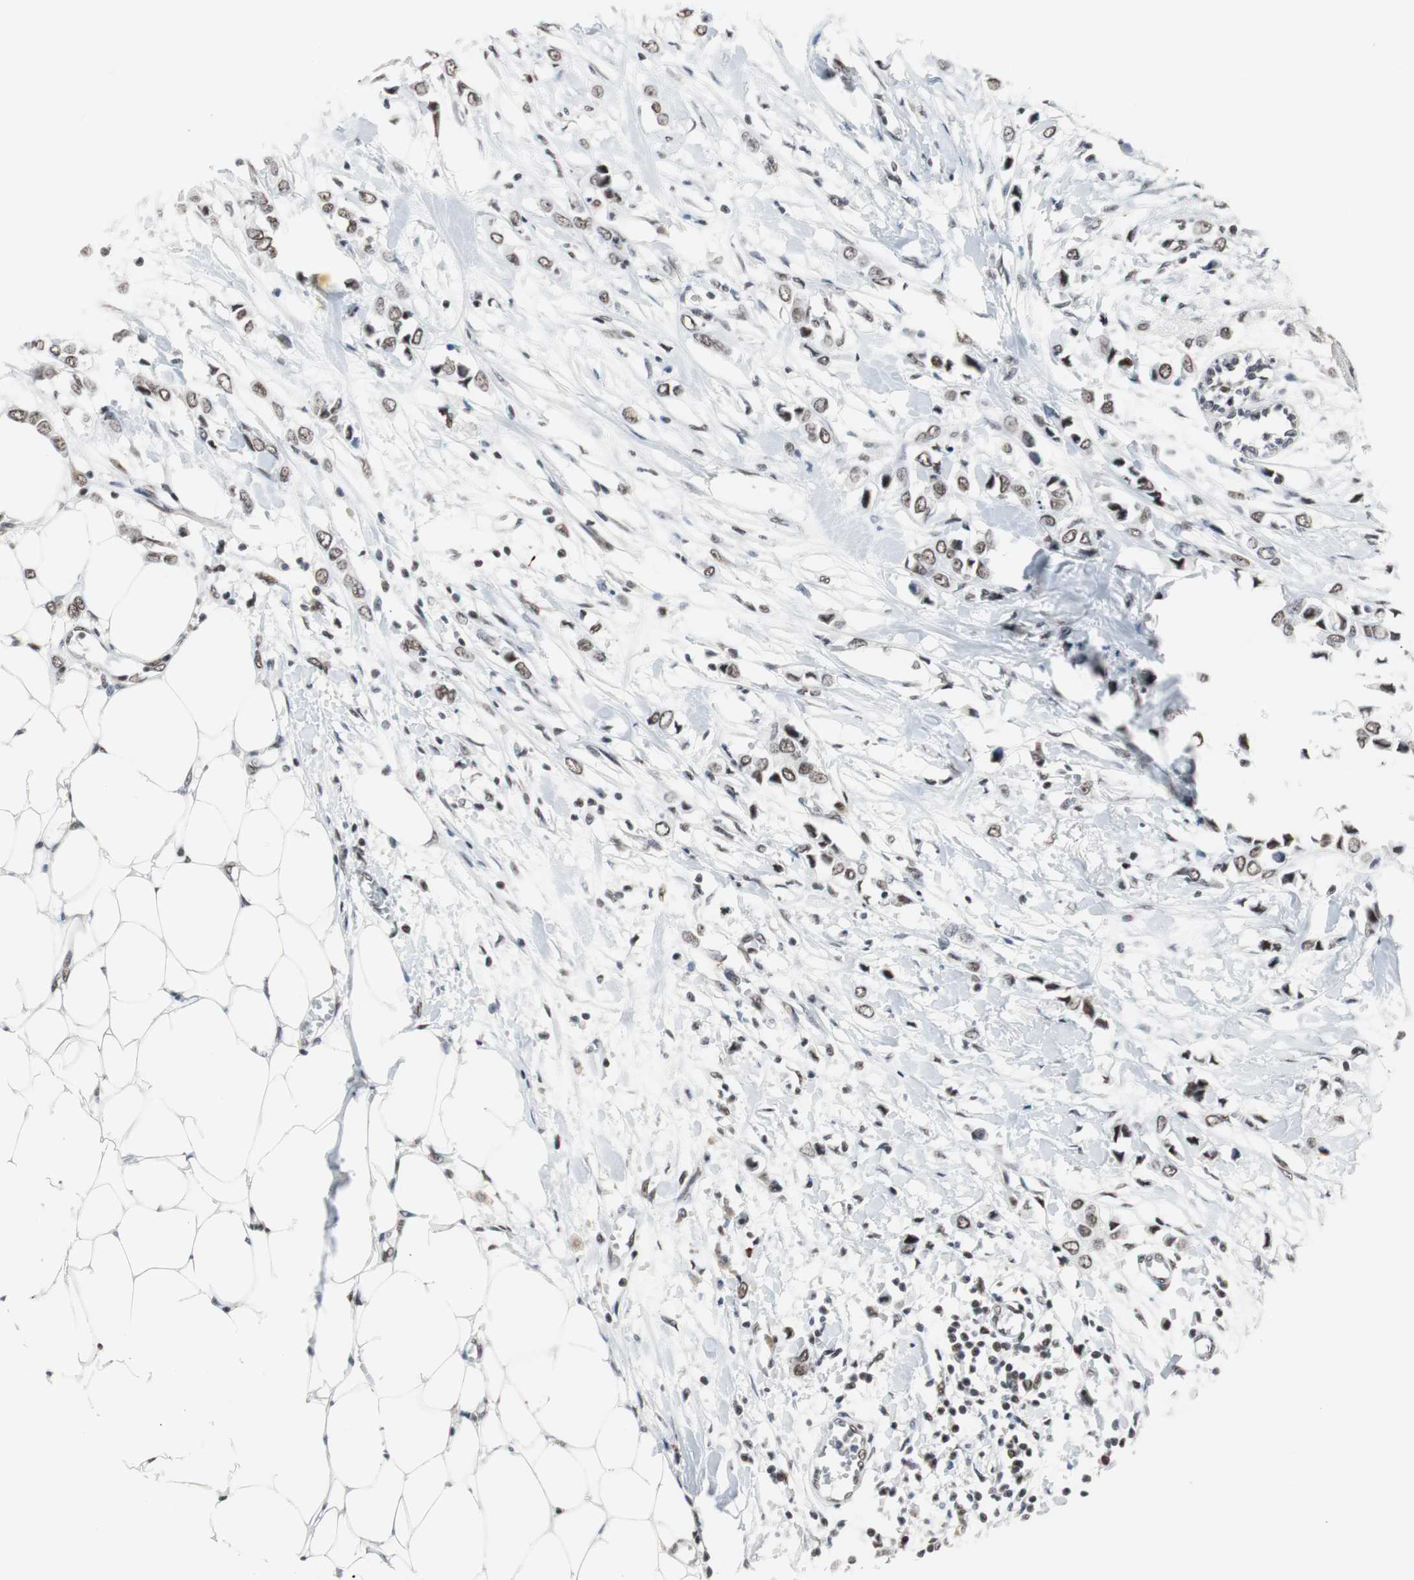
{"staining": {"intensity": "moderate", "quantity": ">75%", "location": "nuclear"}, "tissue": "breast cancer", "cell_type": "Tumor cells", "image_type": "cancer", "snomed": [{"axis": "morphology", "description": "Lobular carcinoma"}, {"axis": "topography", "description": "Breast"}], "caption": "Immunohistochemistry of human breast cancer displays medium levels of moderate nuclear expression in about >75% of tumor cells. The protein is stained brown, and the nuclei are stained in blue (DAB (3,3'-diaminobenzidine) IHC with brightfield microscopy, high magnification).", "gene": "TAF7", "patient": {"sex": "female", "age": 51}}